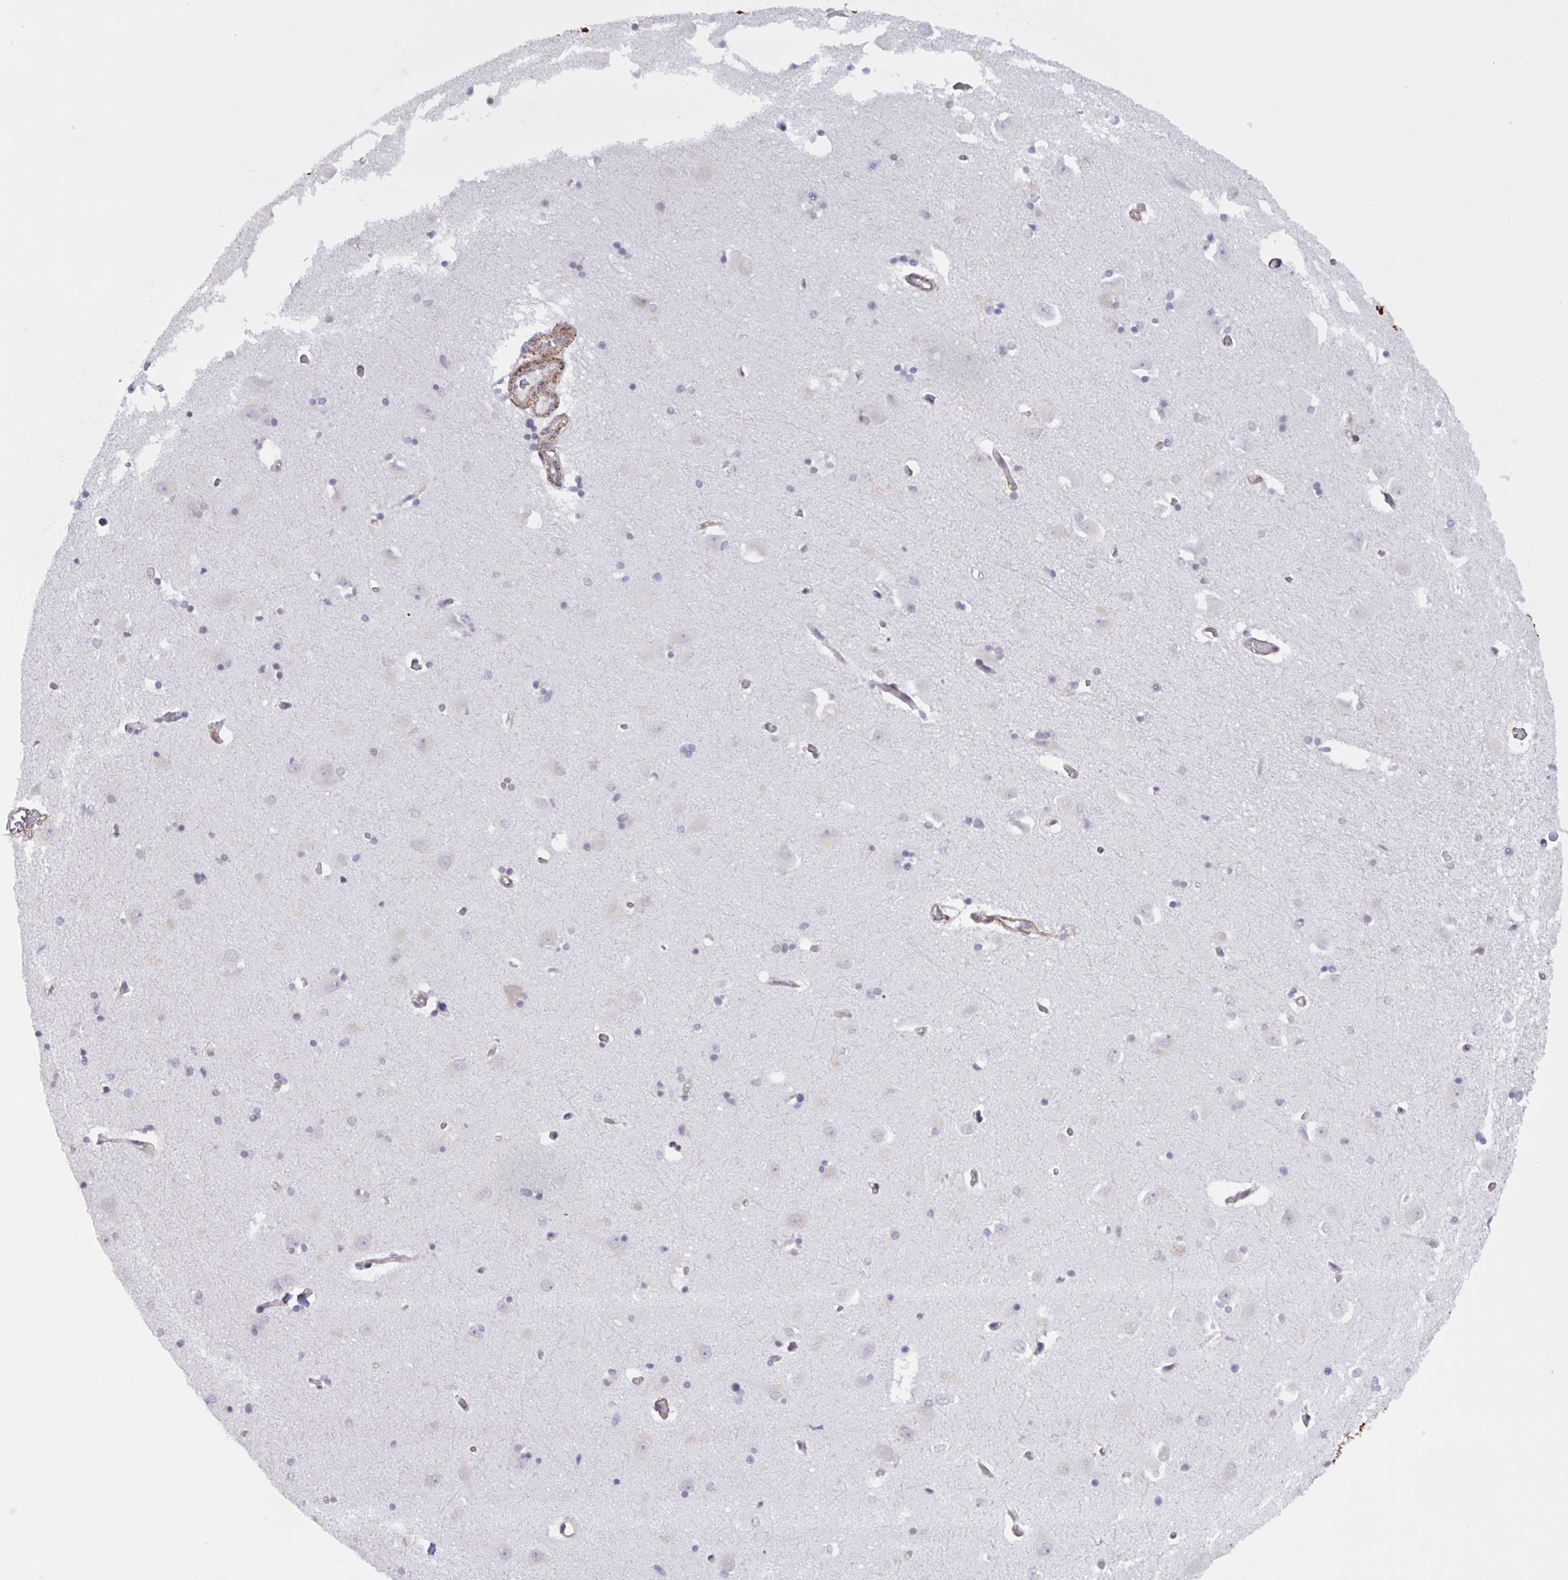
{"staining": {"intensity": "negative", "quantity": "none", "location": "none"}, "tissue": "caudate", "cell_type": "Glial cells", "image_type": "normal", "snomed": [{"axis": "morphology", "description": "Normal tissue, NOS"}, {"axis": "topography", "description": "Lateral ventricle wall"}, {"axis": "topography", "description": "Hippocampus"}], "caption": "This is a histopathology image of immunohistochemistry staining of unremarkable caudate, which shows no staining in glial cells. The staining is performed using DAB (3,3'-diaminobenzidine) brown chromogen with nuclei counter-stained in using hematoxylin.", "gene": "SHISA7", "patient": {"sex": "female", "age": 63}}